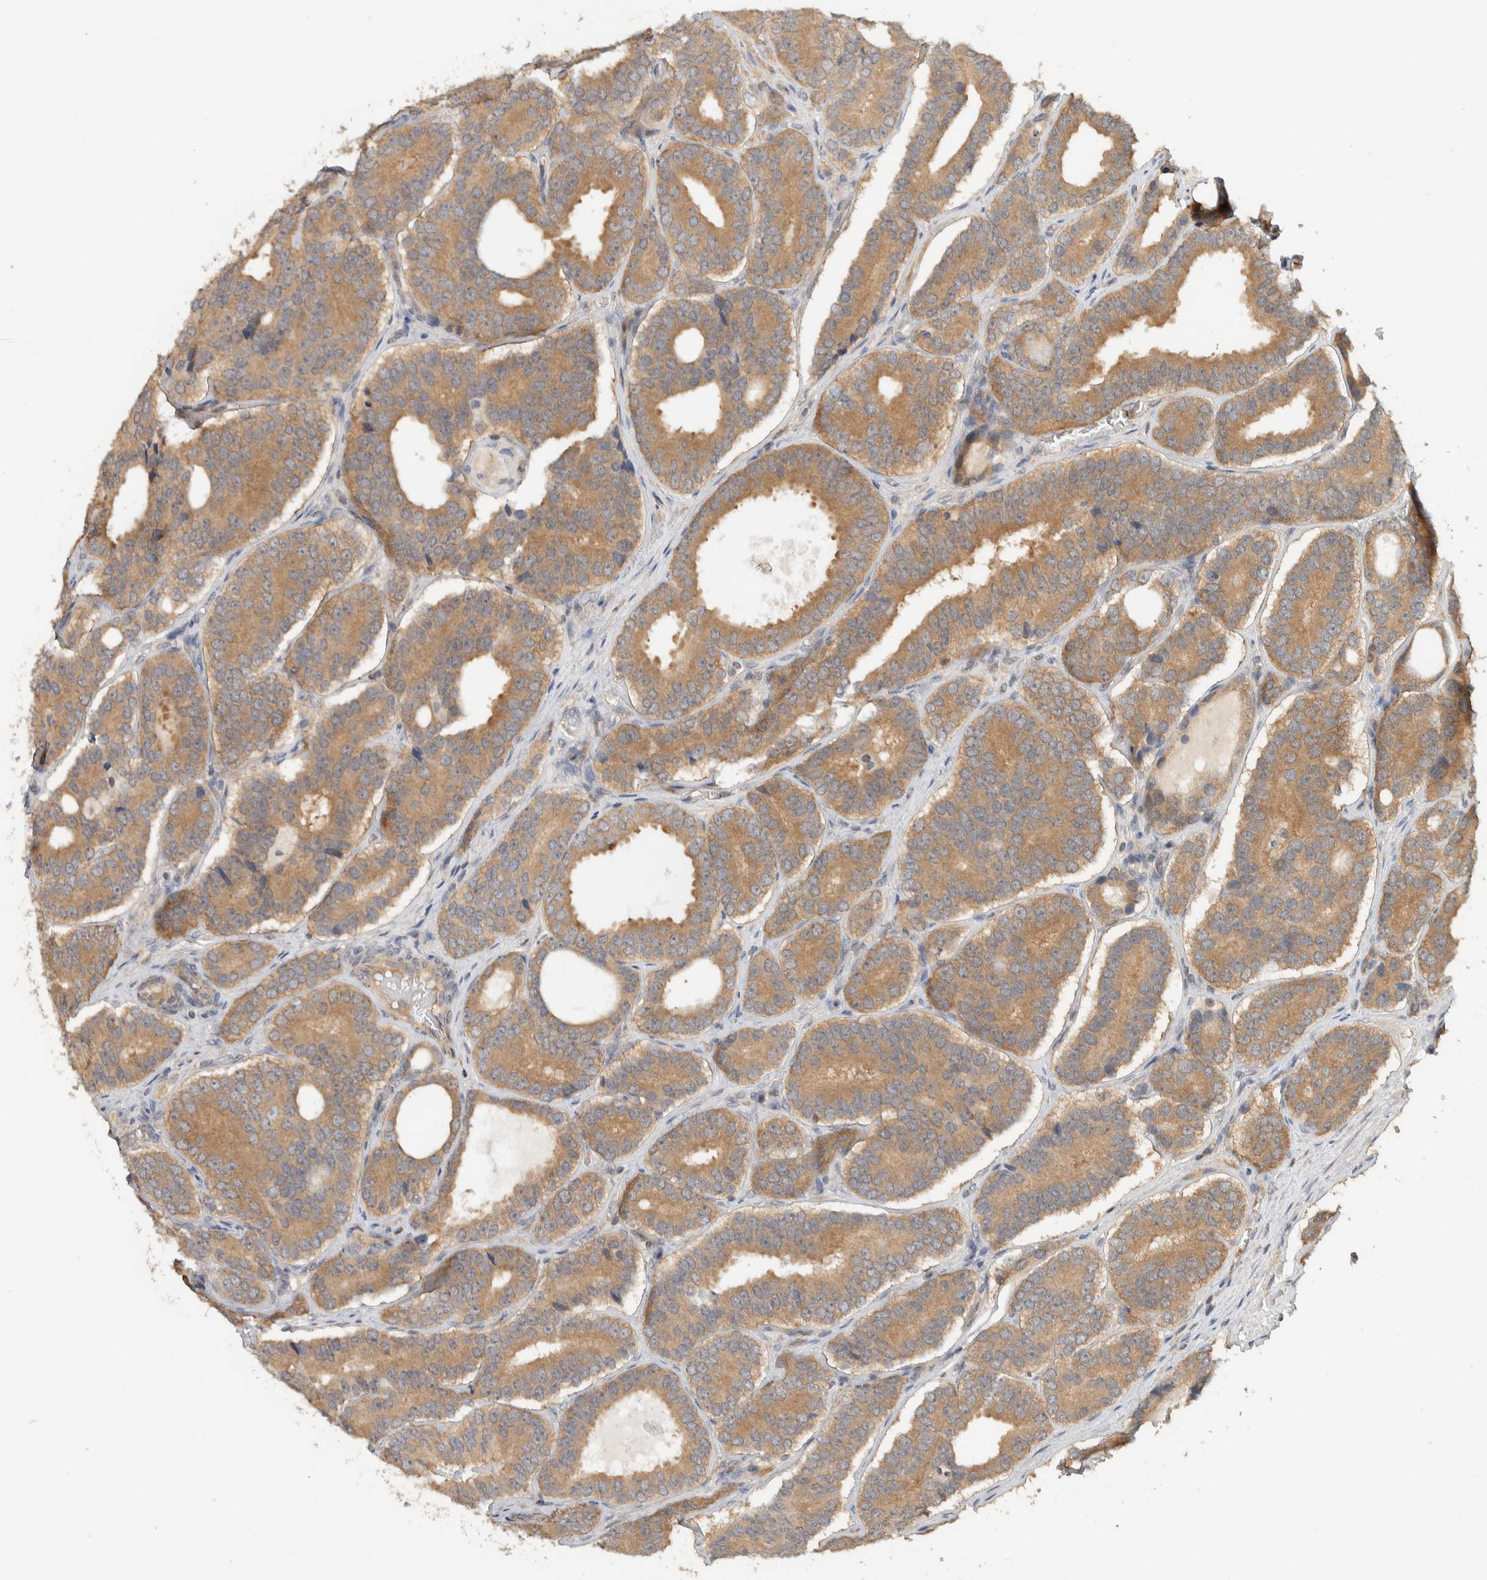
{"staining": {"intensity": "moderate", "quantity": ">75%", "location": "cytoplasmic/membranous"}, "tissue": "prostate cancer", "cell_type": "Tumor cells", "image_type": "cancer", "snomed": [{"axis": "morphology", "description": "Adenocarcinoma, High grade"}, {"axis": "topography", "description": "Prostate"}], "caption": "Approximately >75% of tumor cells in human high-grade adenocarcinoma (prostate) show moderate cytoplasmic/membranous protein expression as visualized by brown immunohistochemical staining.", "gene": "ADSS2", "patient": {"sex": "male", "age": 56}}